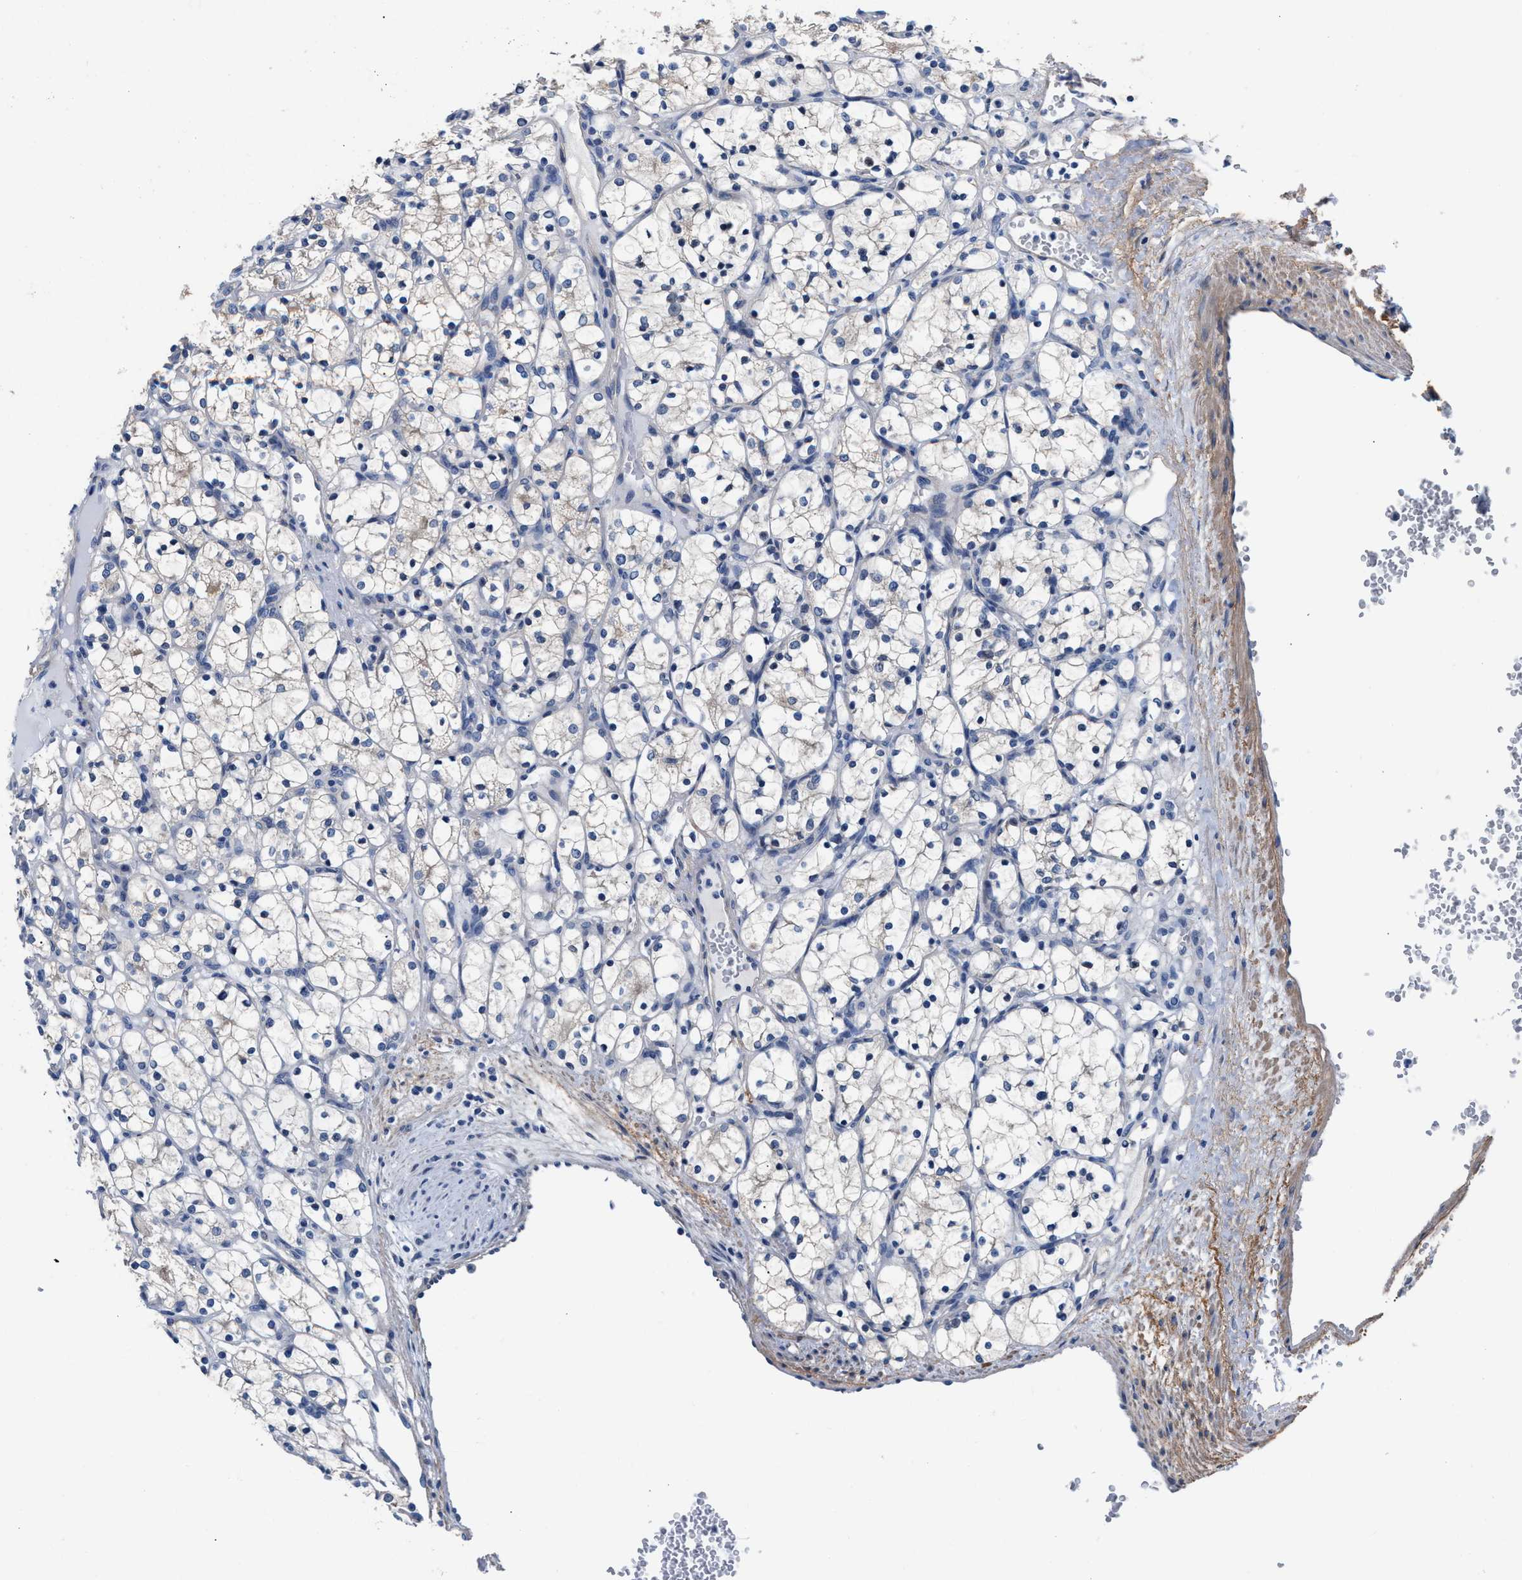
{"staining": {"intensity": "negative", "quantity": "none", "location": "none"}, "tissue": "renal cancer", "cell_type": "Tumor cells", "image_type": "cancer", "snomed": [{"axis": "morphology", "description": "Adenocarcinoma, NOS"}, {"axis": "topography", "description": "Kidney"}], "caption": "This is a histopathology image of immunohistochemistry staining of renal cancer (adenocarcinoma), which shows no positivity in tumor cells. (DAB (3,3'-diaminobenzidine) immunohistochemistry (IHC) with hematoxylin counter stain).", "gene": "MYH3", "patient": {"sex": "female", "age": 69}}